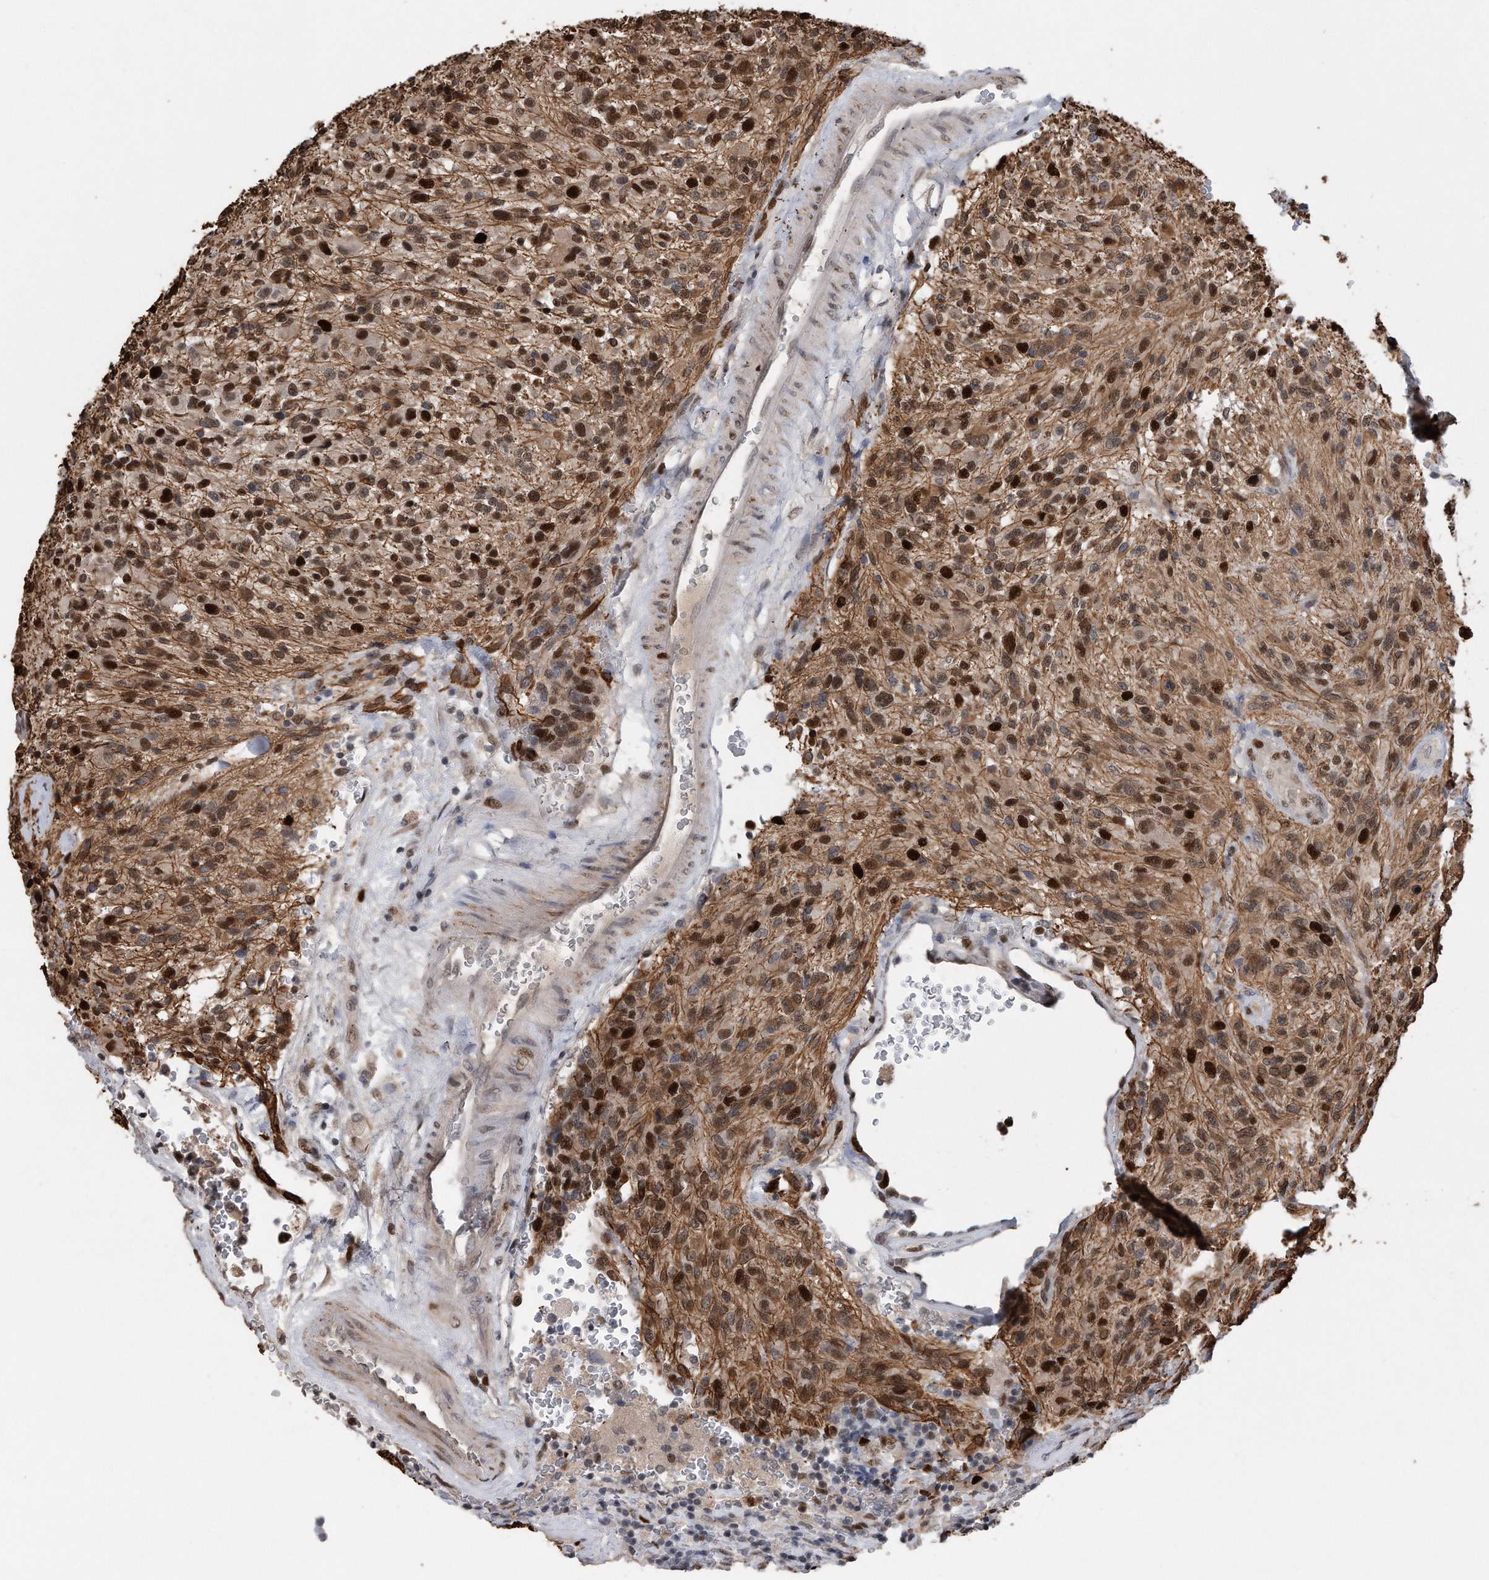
{"staining": {"intensity": "strong", "quantity": "25%-75%", "location": "nuclear"}, "tissue": "glioma", "cell_type": "Tumor cells", "image_type": "cancer", "snomed": [{"axis": "morphology", "description": "Glioma, malignant, High grade"}, {"axis": "topography", "description": "Brain"}], "caption": "Immunohistochemistry histopathology image of malignant glioma (high-grade) stained for a protein (brown), which reveals high levels of strong nuclear positivity in about 25%-75% of tumor cells.", "gene": "PCNA", "patient": {"sex": "male", "age": 47}}